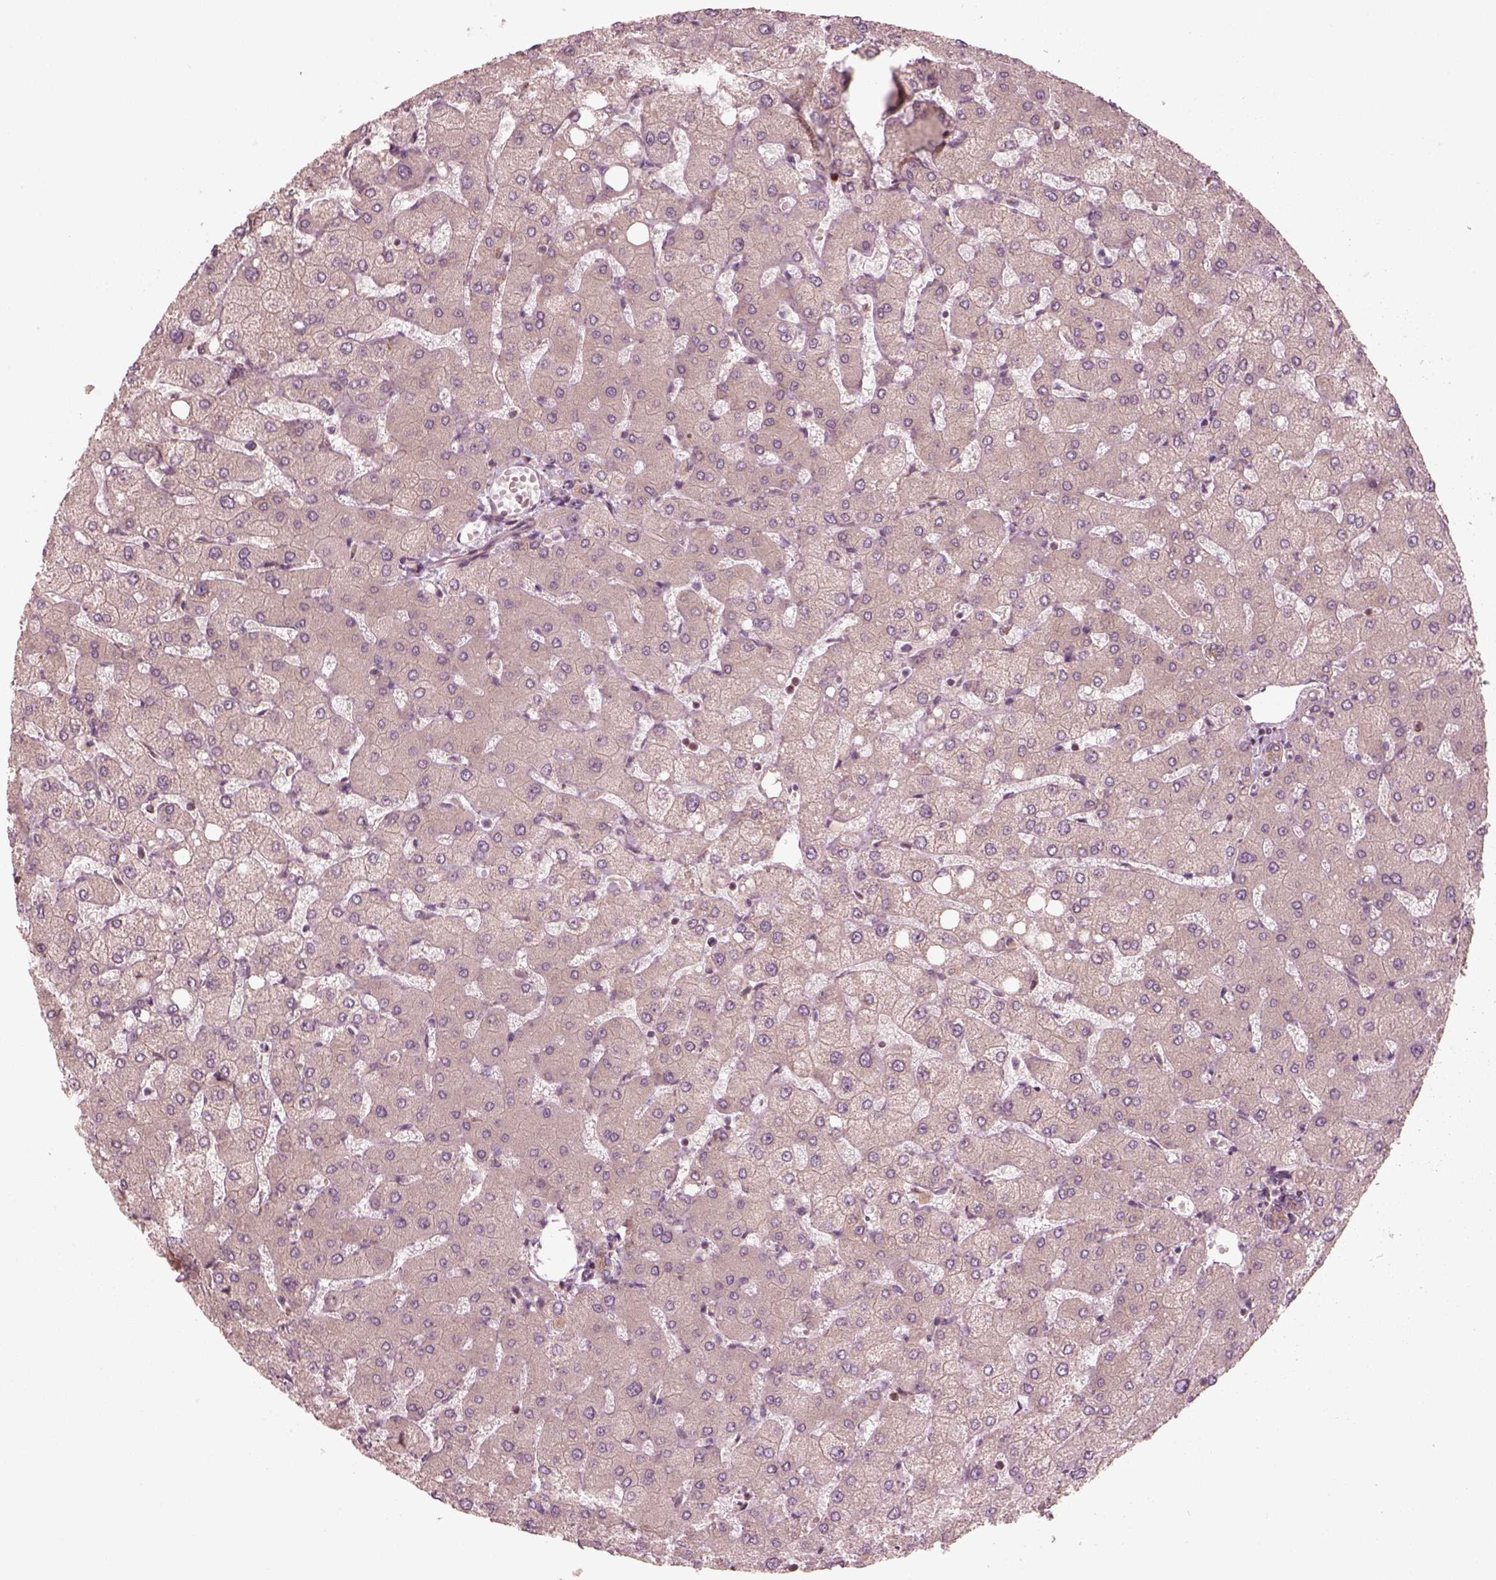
{"staining": {"intensity": "weak", "quantity": ">75%", "location": "cytoplasmic/membranous"}, "tissue": "liver", "cell_type": "Cholangiocytes", "image_type": "normal", "snomed": [{"axis": "morphology", "description": "Normal tissue, NOS"}, {"axis": "topography", "description": "Liver"}], "caption": "Cholangiocytes show low levels of weak cytoplasmic/membranous expression in about >75% of cells in unremarkable liver. (Brightfield microscopy of DAB IHC at high magnification).", "gene": "CNOT2", "patient": {"sex": "female", "age": 54}}